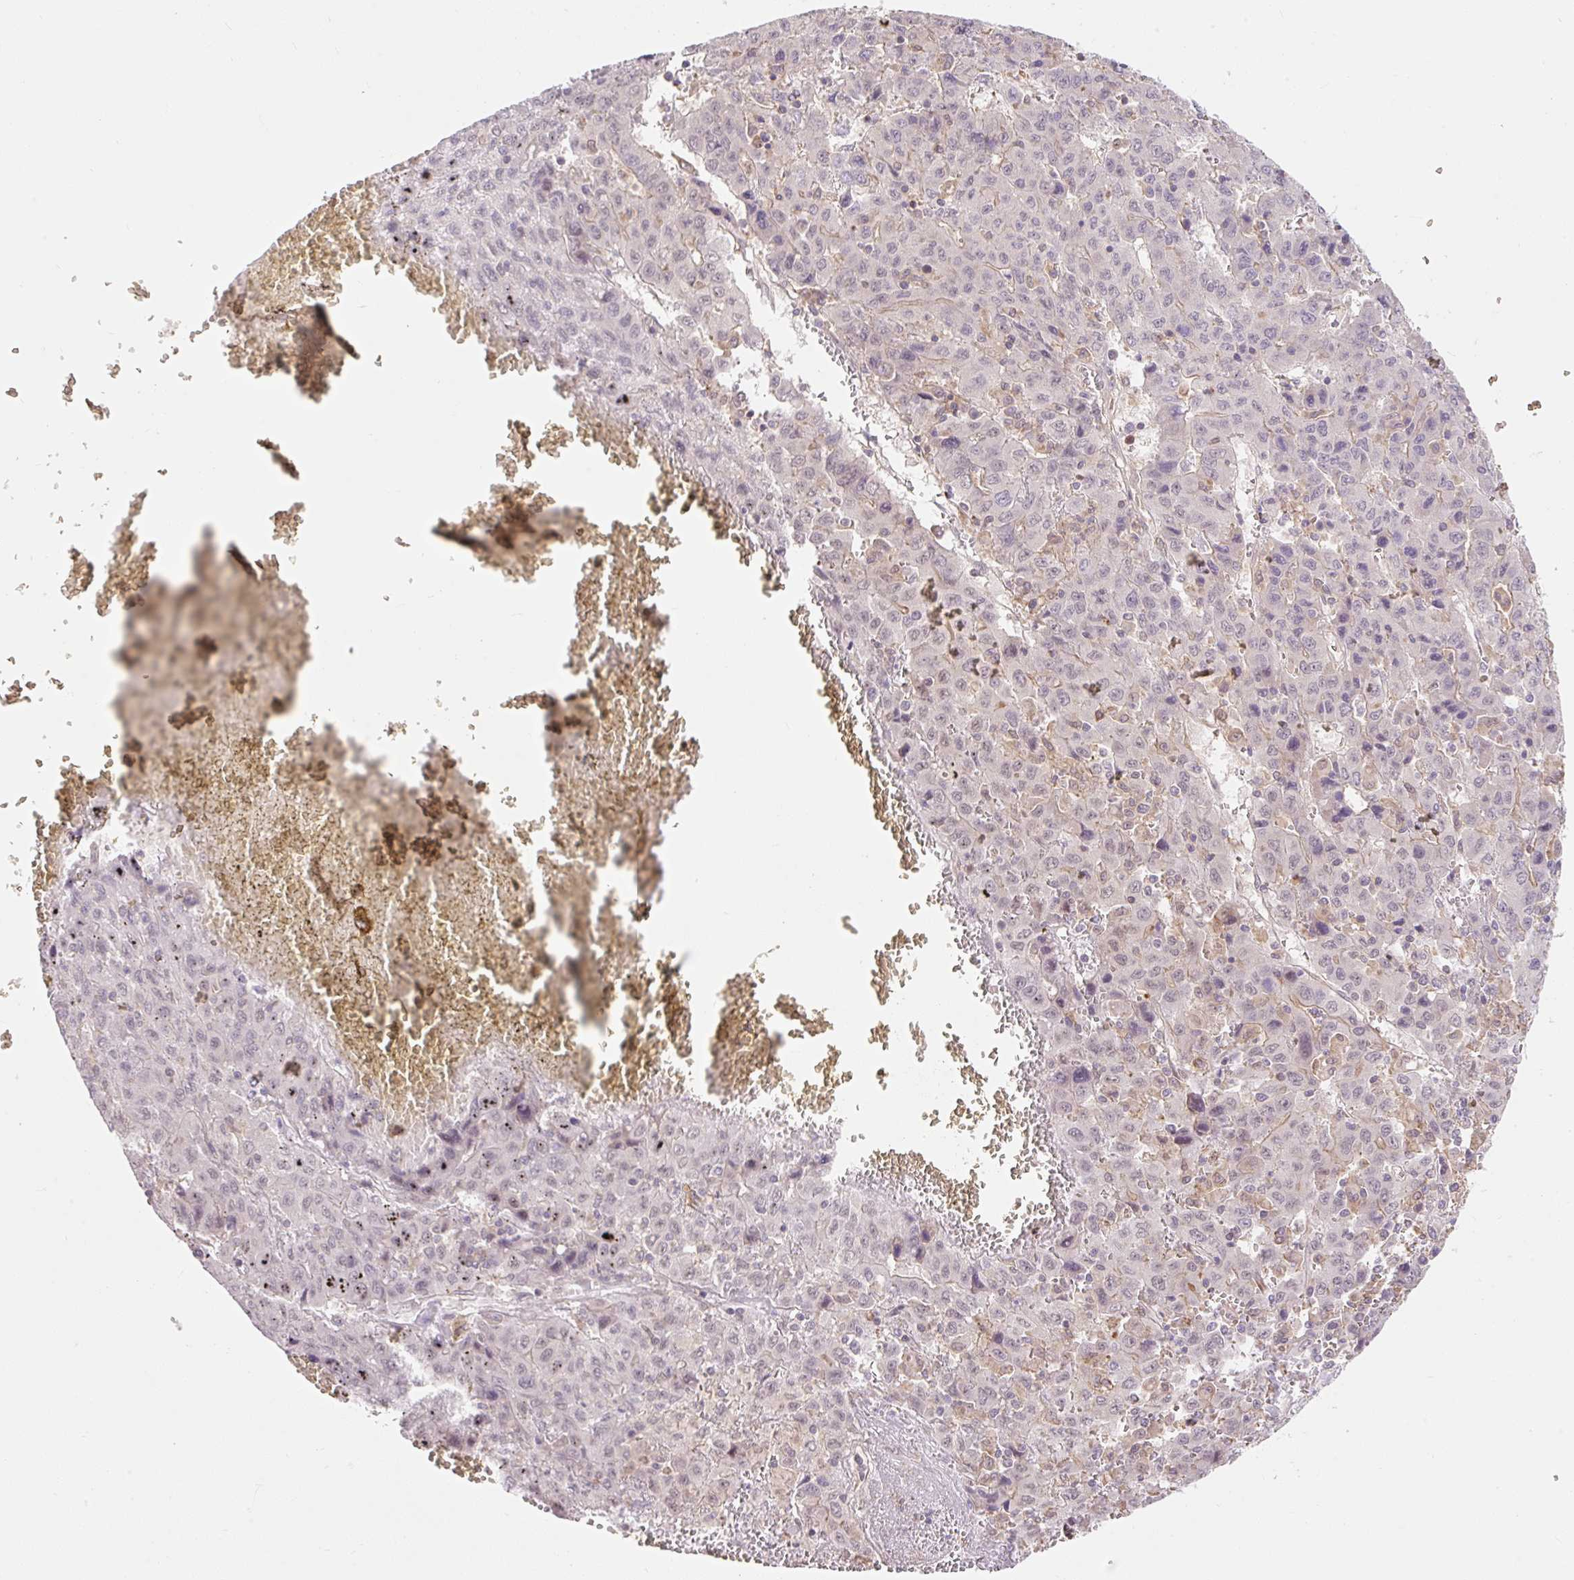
{"staining": {"intensity": "negative", "quantity": "none", "location": "none"}, "tissue": "liver cancer", "cell_type": "Tumor cells", "image_type": "cancer", "snomed": [{"axis": "morphology", "description": "Carcinoma, Hepatocellular, NOS"}, {"axis": "topography", "description": "Liver"}], "caption": "IHC of liver cancer (hepatocellular carcinoma) demonstrates no positivity in tumor cells.", "gene": "EMC10", "patient": {"sex": "female", "age": 53}}